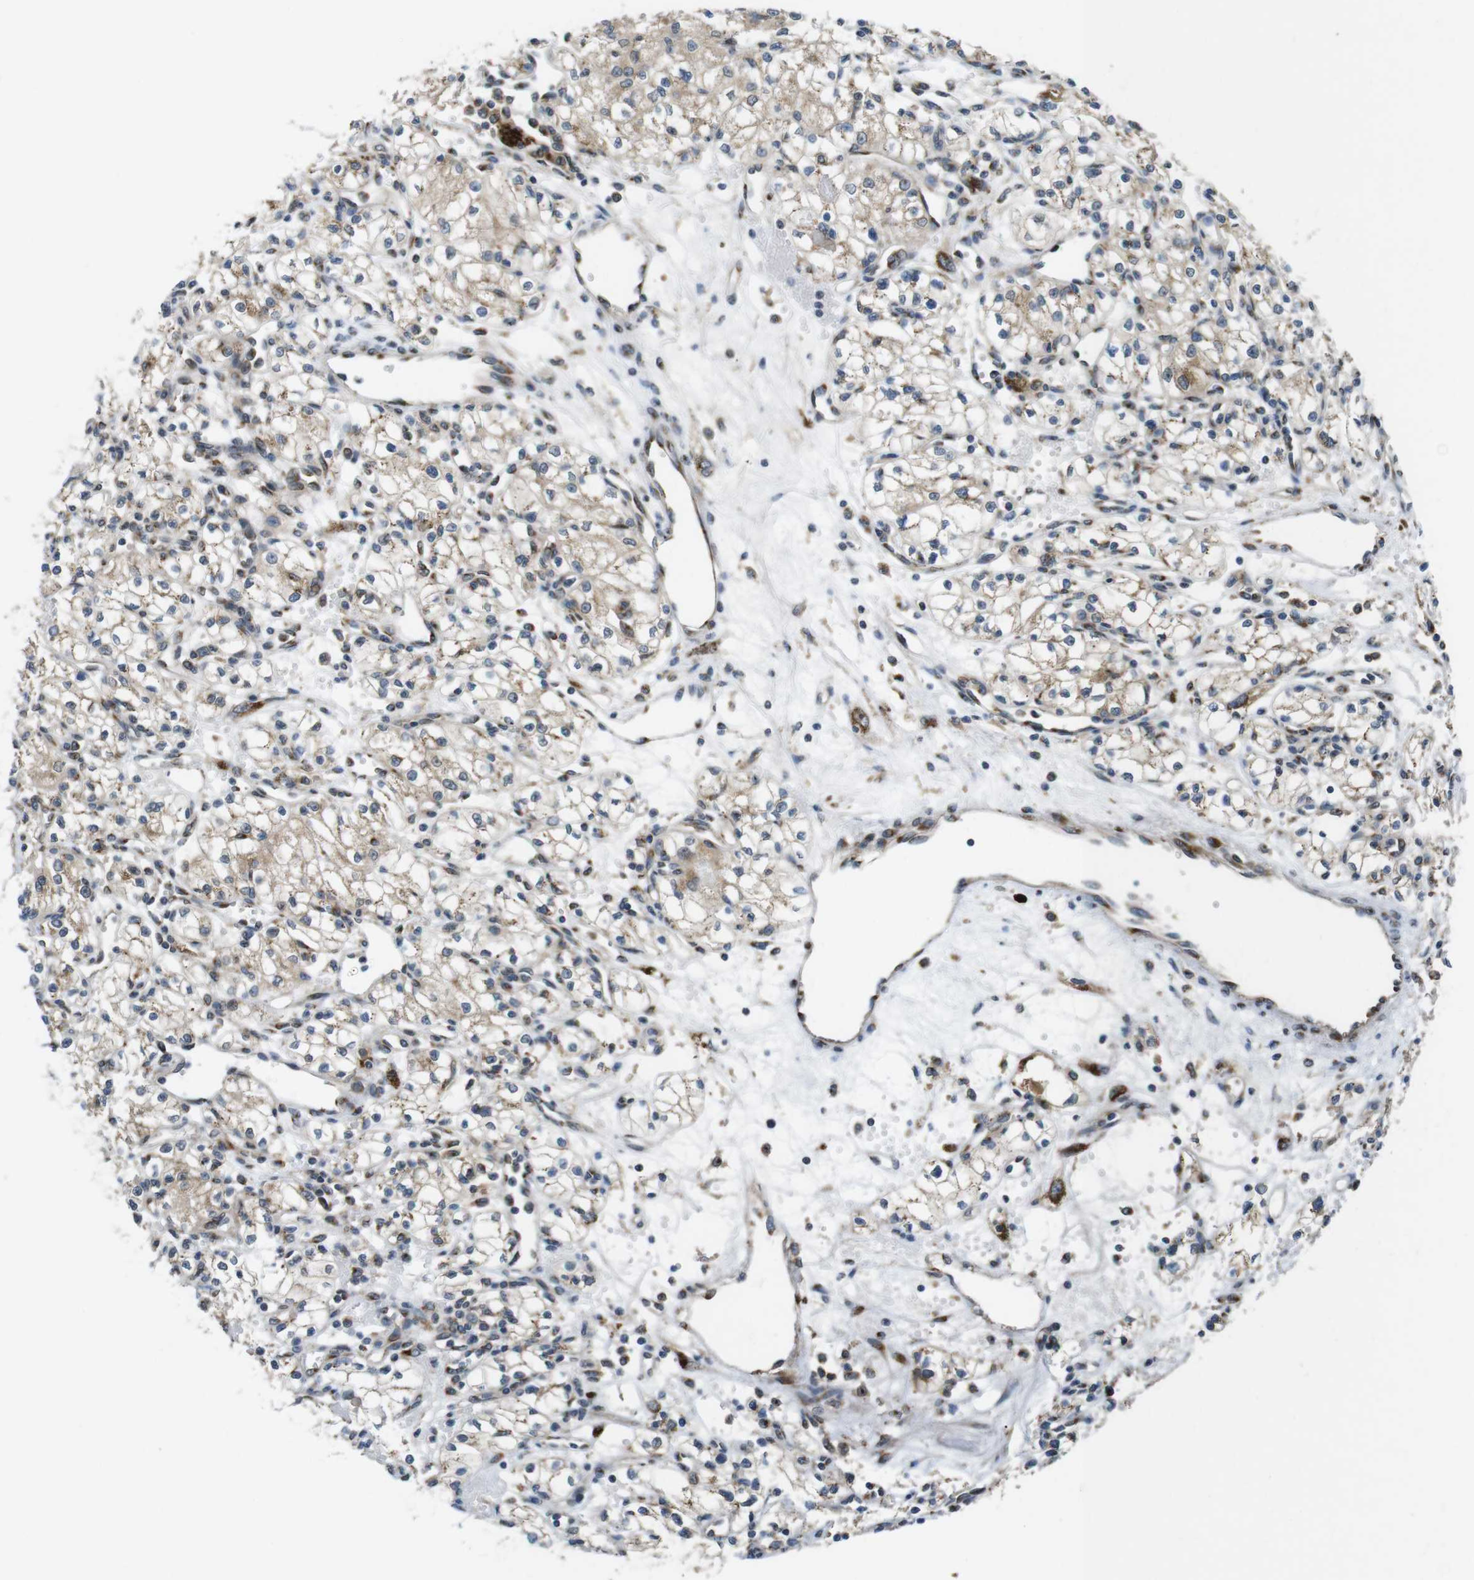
{"staining": {"intensity": "moderate", "quantity": ">75%", "location": "cytoplasmic/membranous"}, "tissue": "renal cancer", "cell_type": "Tumor cells", "image_type": "cancer", "snomed": [{"axis": "morphology", "description": "Normal tissue, NOS"}, {"axis": "morphology", "description": "Adenocarcinoma, NOS"}, {"axis": "topography", "description": "Kidney"}], "caption": "Immunohistochemical staining of renal cancer (adenocarcinoma) shows medium levels of moderate cytoplasmic/membranous protein positivity in approximately >75% of tumor cells. (DAB (3,3'-diaminobenzidine) = brown stain, brightfield microscopy at high magnification).", "gene": "ZFPL1", "patient": {"sex": "male", "age": 59}}